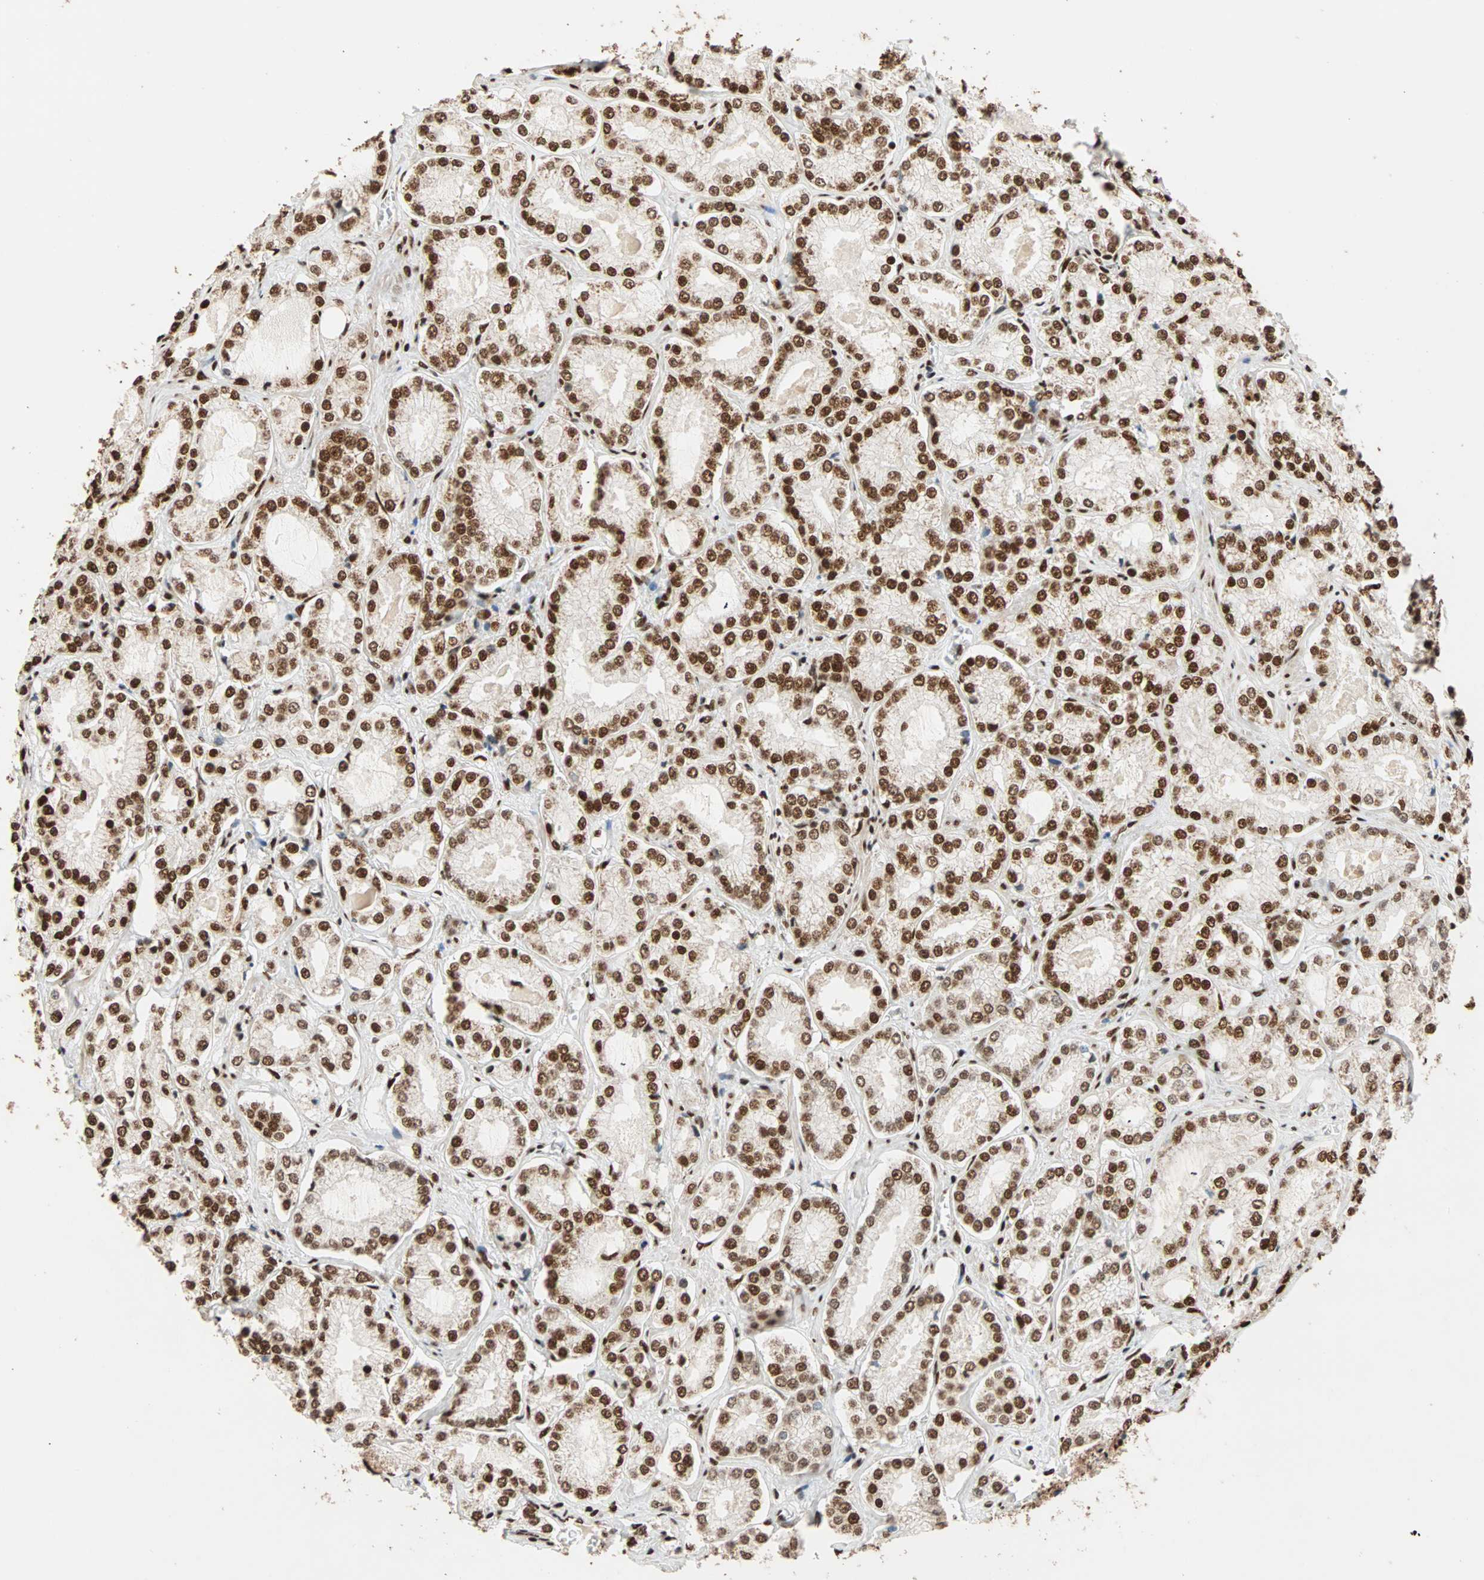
{"staining": {"intensity": "strong", "quantity": ">75%", "location": "nuclear"}, "tissue": "prostate cancer", "cell_type": "Tumor cells", "image_type": "cancer", "snomed": [{"axis": "morphology", "description": "Adenocarcinoma, High grade"}, {"axis": "topography", "description": "Prostate"}], "caption": "An immunohistochemistry image of neoplastic tissue is shown. Protein staining in brown labels strong nuclear positivity in prostate cancer (high-grade adenocarcinoma) within tumor cells.", "gene": "ILF2", "patient": {"sex": "male", "age": 73}}